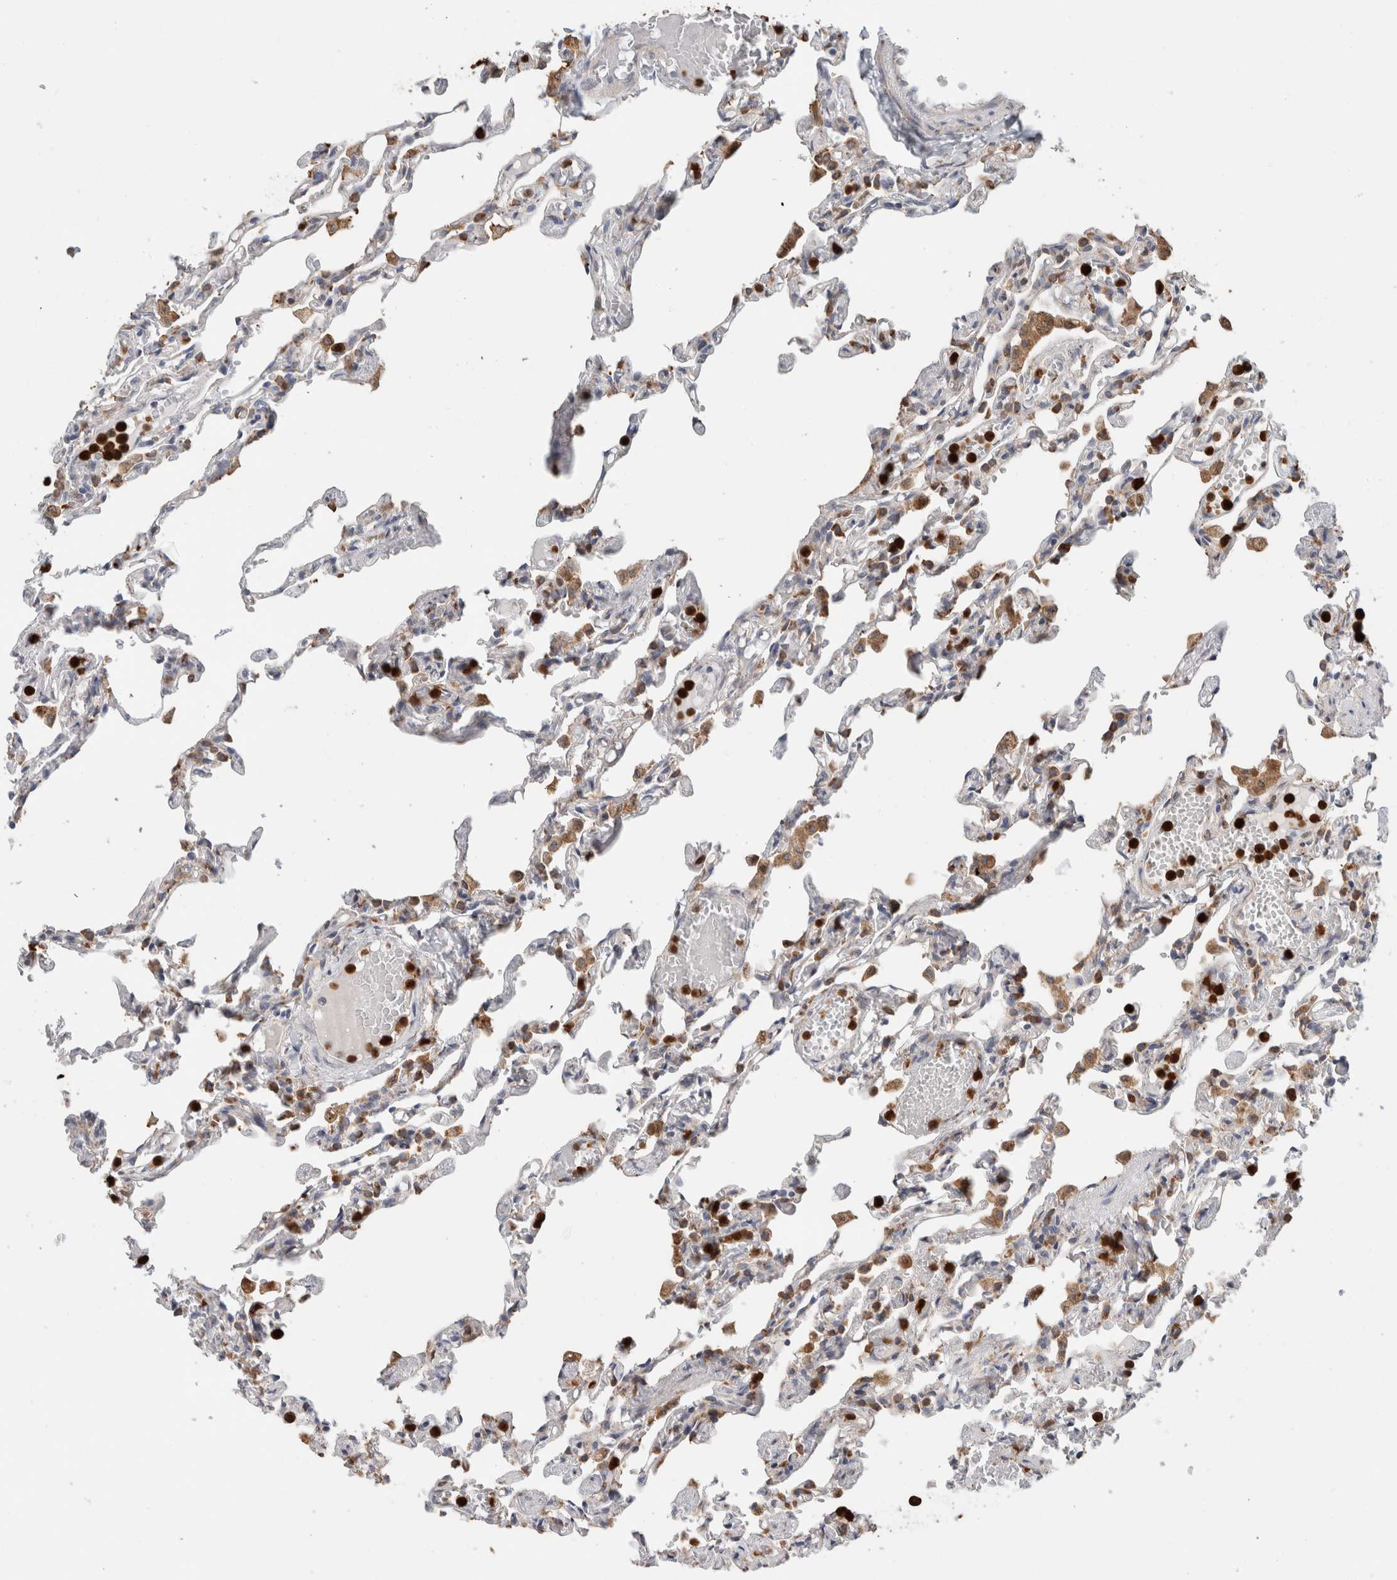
{"staining": {"intensity": "moderate", "quantity": "25%-75%", "location": "cytoplasmic/membranous"}, "tissue": "lung", "cell_type": "Alveolar cells", "image_type": "normal", "snomed": [{"axis": "morphology", "description": "Normal tissue, NOS"}, {"axis": "topography", "description": "Lung"}], "caption": "Lung stained for a protein (brown) exhibits moderate cytoplasmic/membranous positive expression in approximately 25%-75% of alveolar cells.", "gene": "P4HA1", "patient": {"sex": "male", "age": 21}}